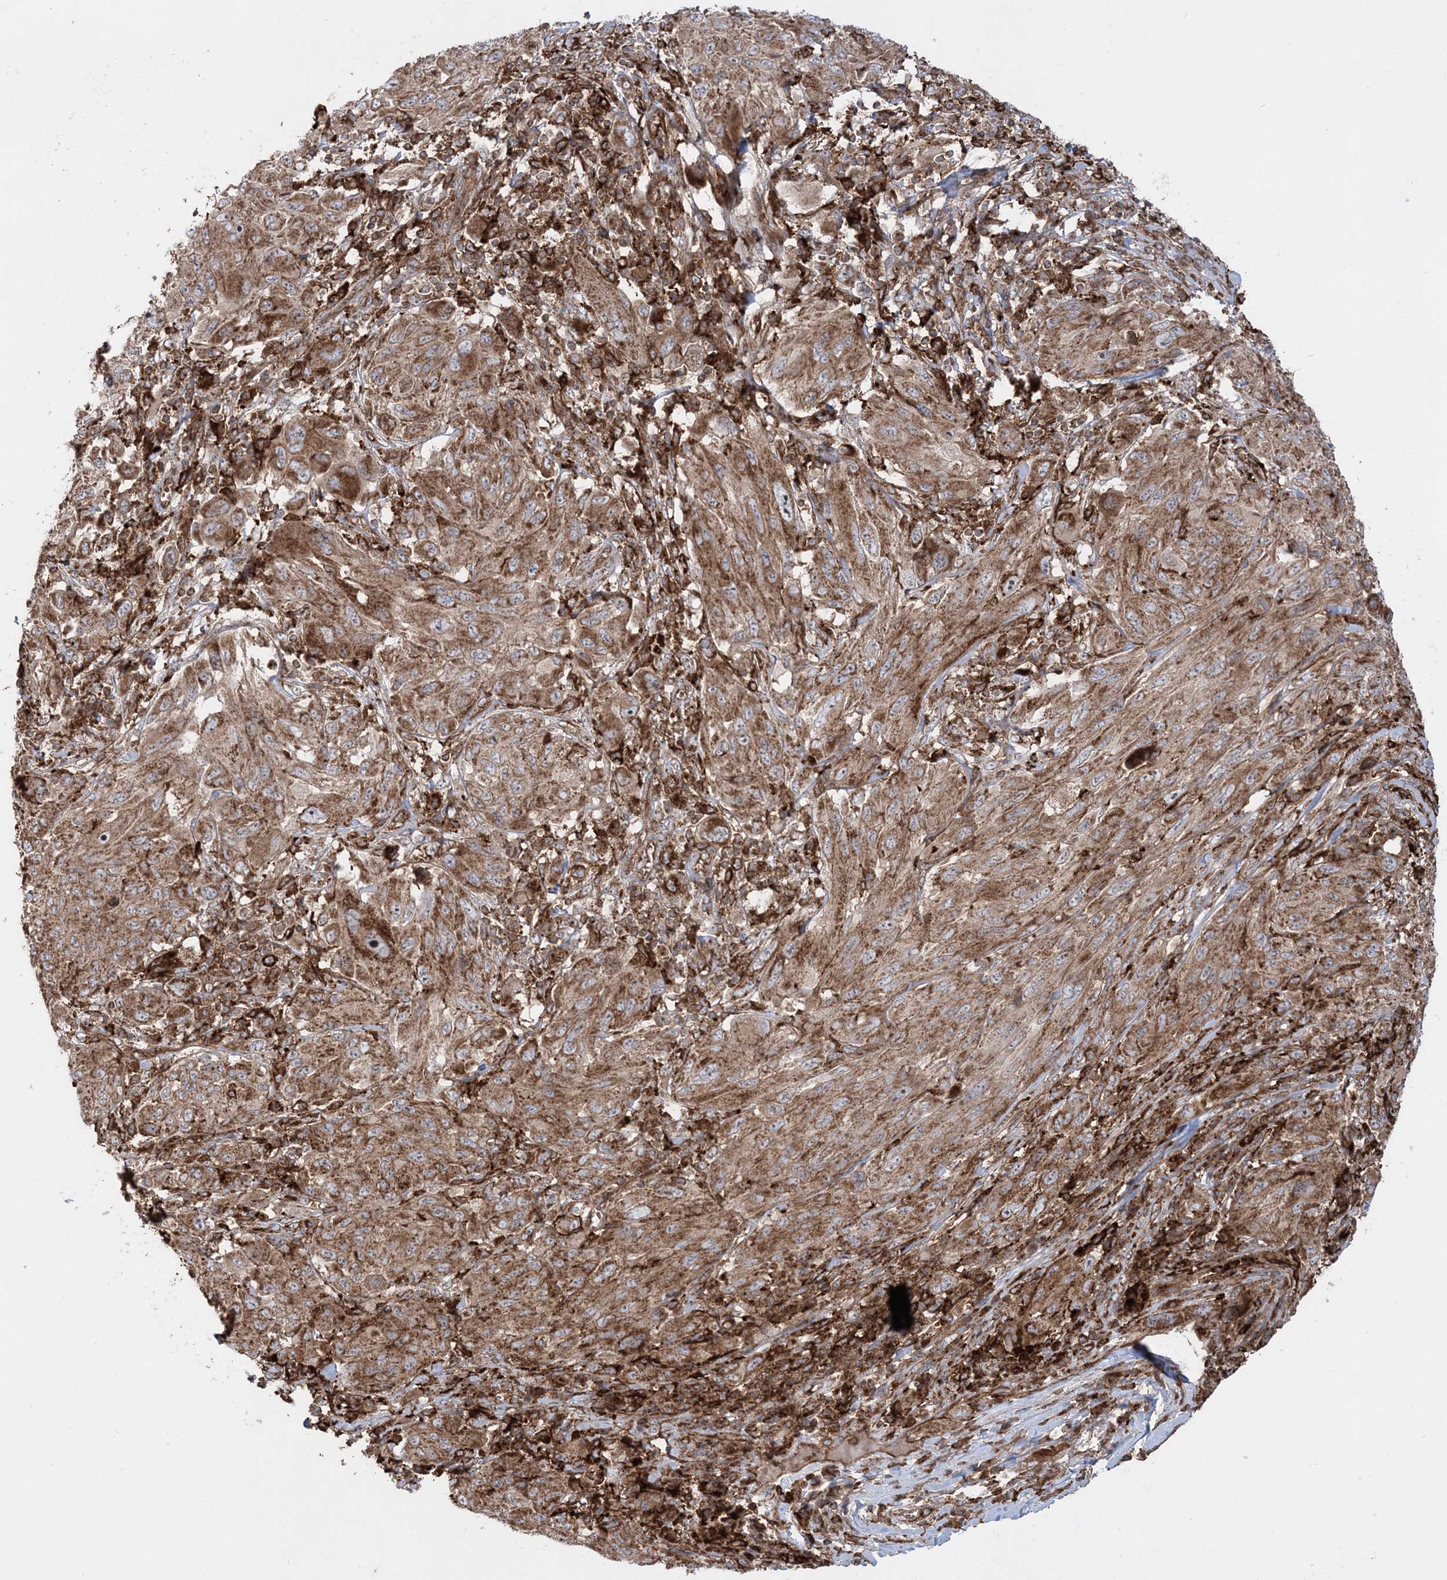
{"staining": {"intensity": "moderate", "quantity": ">75%", "location": "cytoplasmic/membranous"}, "tissue": "melanoma", "cell_type": "Tumor cells", "image_type": "cancer", "snomed": [{"axis": "morphology", "description": "Malignant melanoma, NOS"}, {"axis": "topography", "description": "Skin"}], "caption": "A histopathology image showing moderate cytoplasmic/membranous staining in approximately >75% of tumor cells in malignant melanoma, as visualized by brown immunohistochemical staining.", "gene": "LRPPRC", "patient": {"sex": "female", "age": 91}}